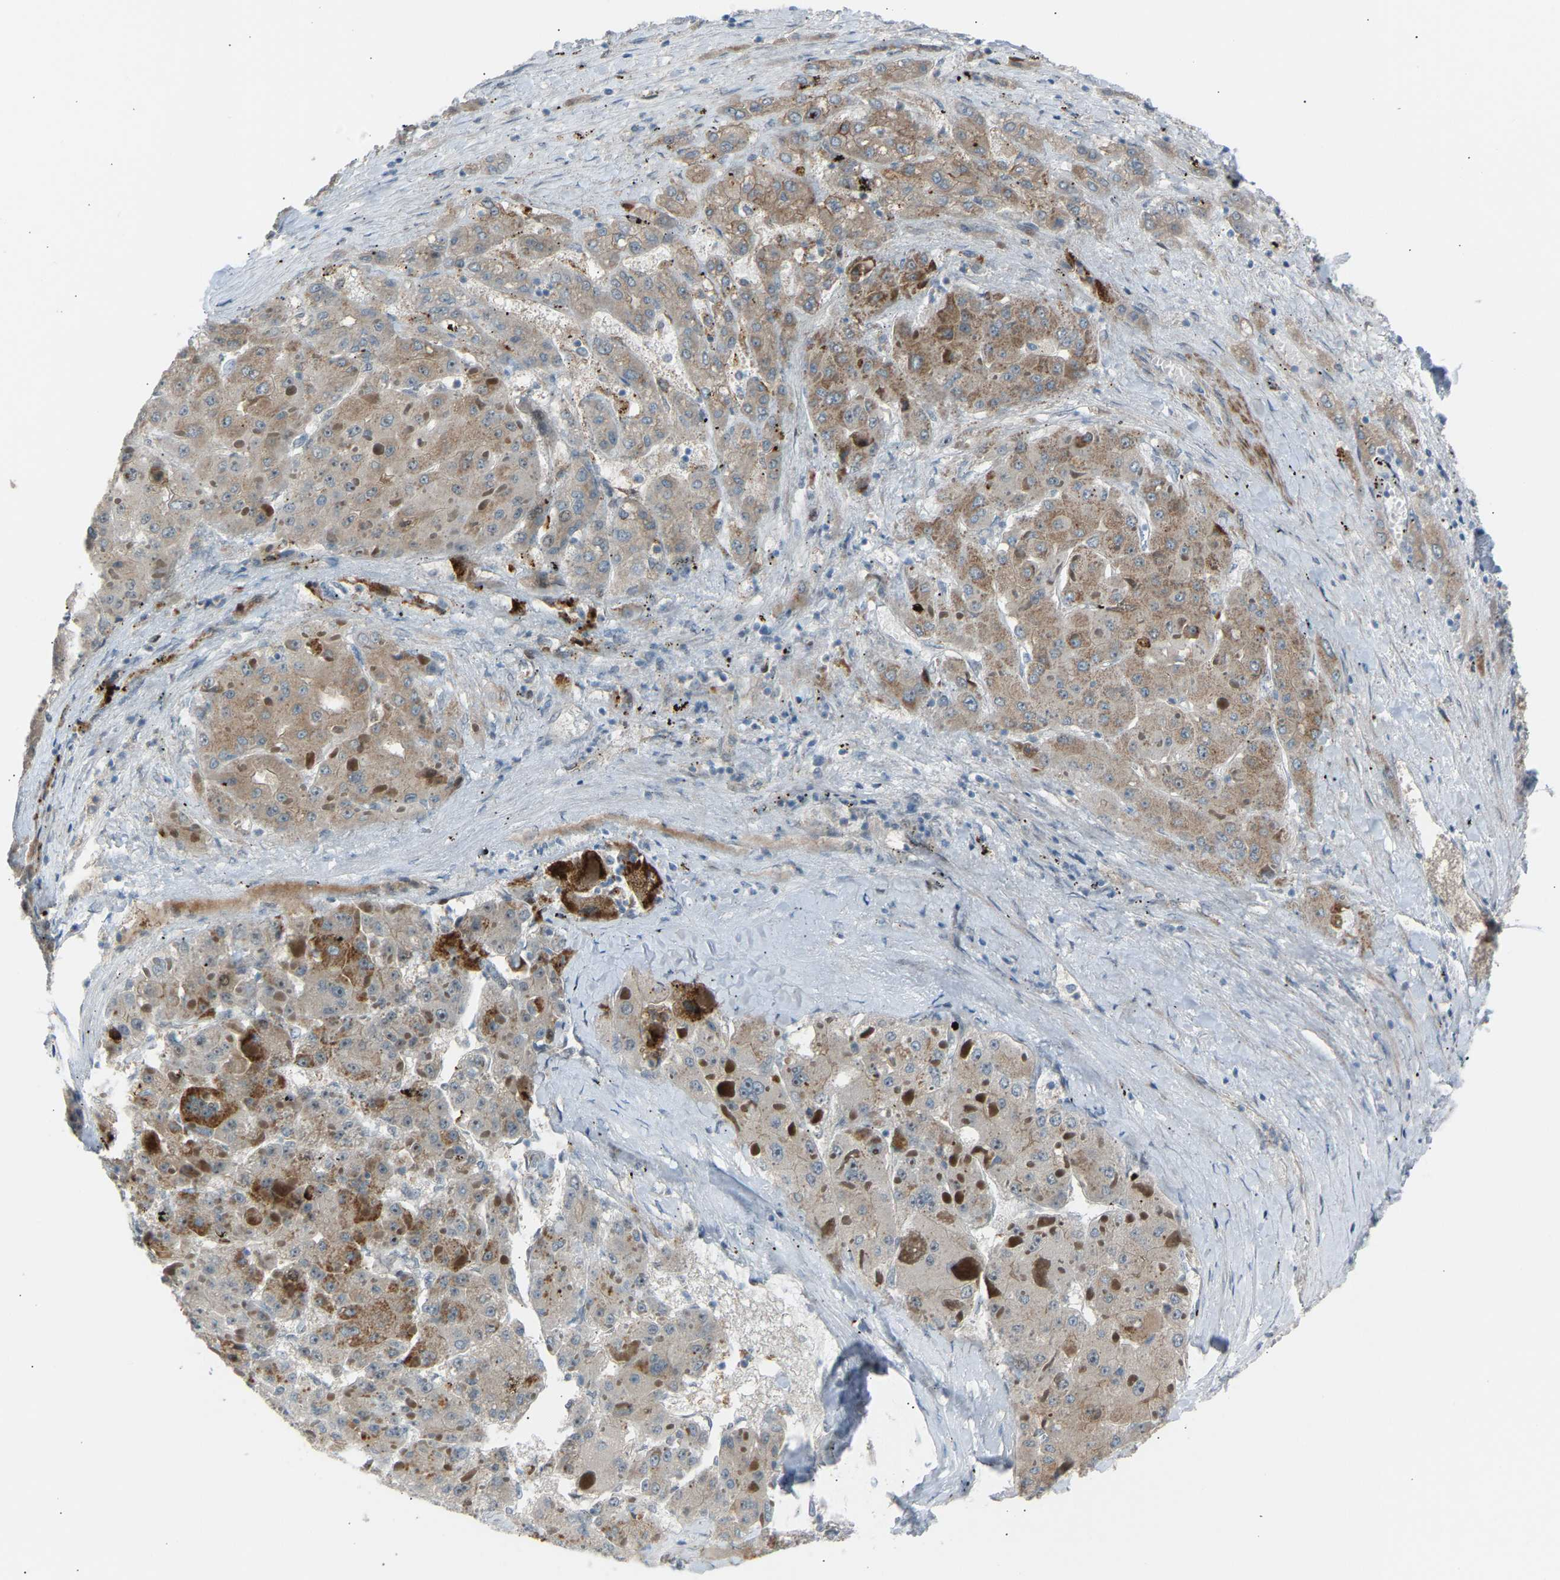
{"staining": {"intensity": "weak", "quantity": "25%-75%", "location": "cytoplasmic/membranous"}, "tissue": "liver cancer", "cell_type": "Tumor cells", "image_type": "cancer", "snomed": [{"axis": "morphology", "description": "Carcinoma, Hepatocellular, NOS"}, {"axis": "topography", "description": "Liver"}], "caption": "A brown stain highlights weak cytoplasmic/membranous staining of a protein in liver hepatocellular carcinoma tumor cells. The protein of interest is stained brown, and the nuclei are stained in blue (DAB IHC with brightfield microscopy, high magnification).", "gene": "VPS41", "patient": {"sex": "female", "age": 73}}